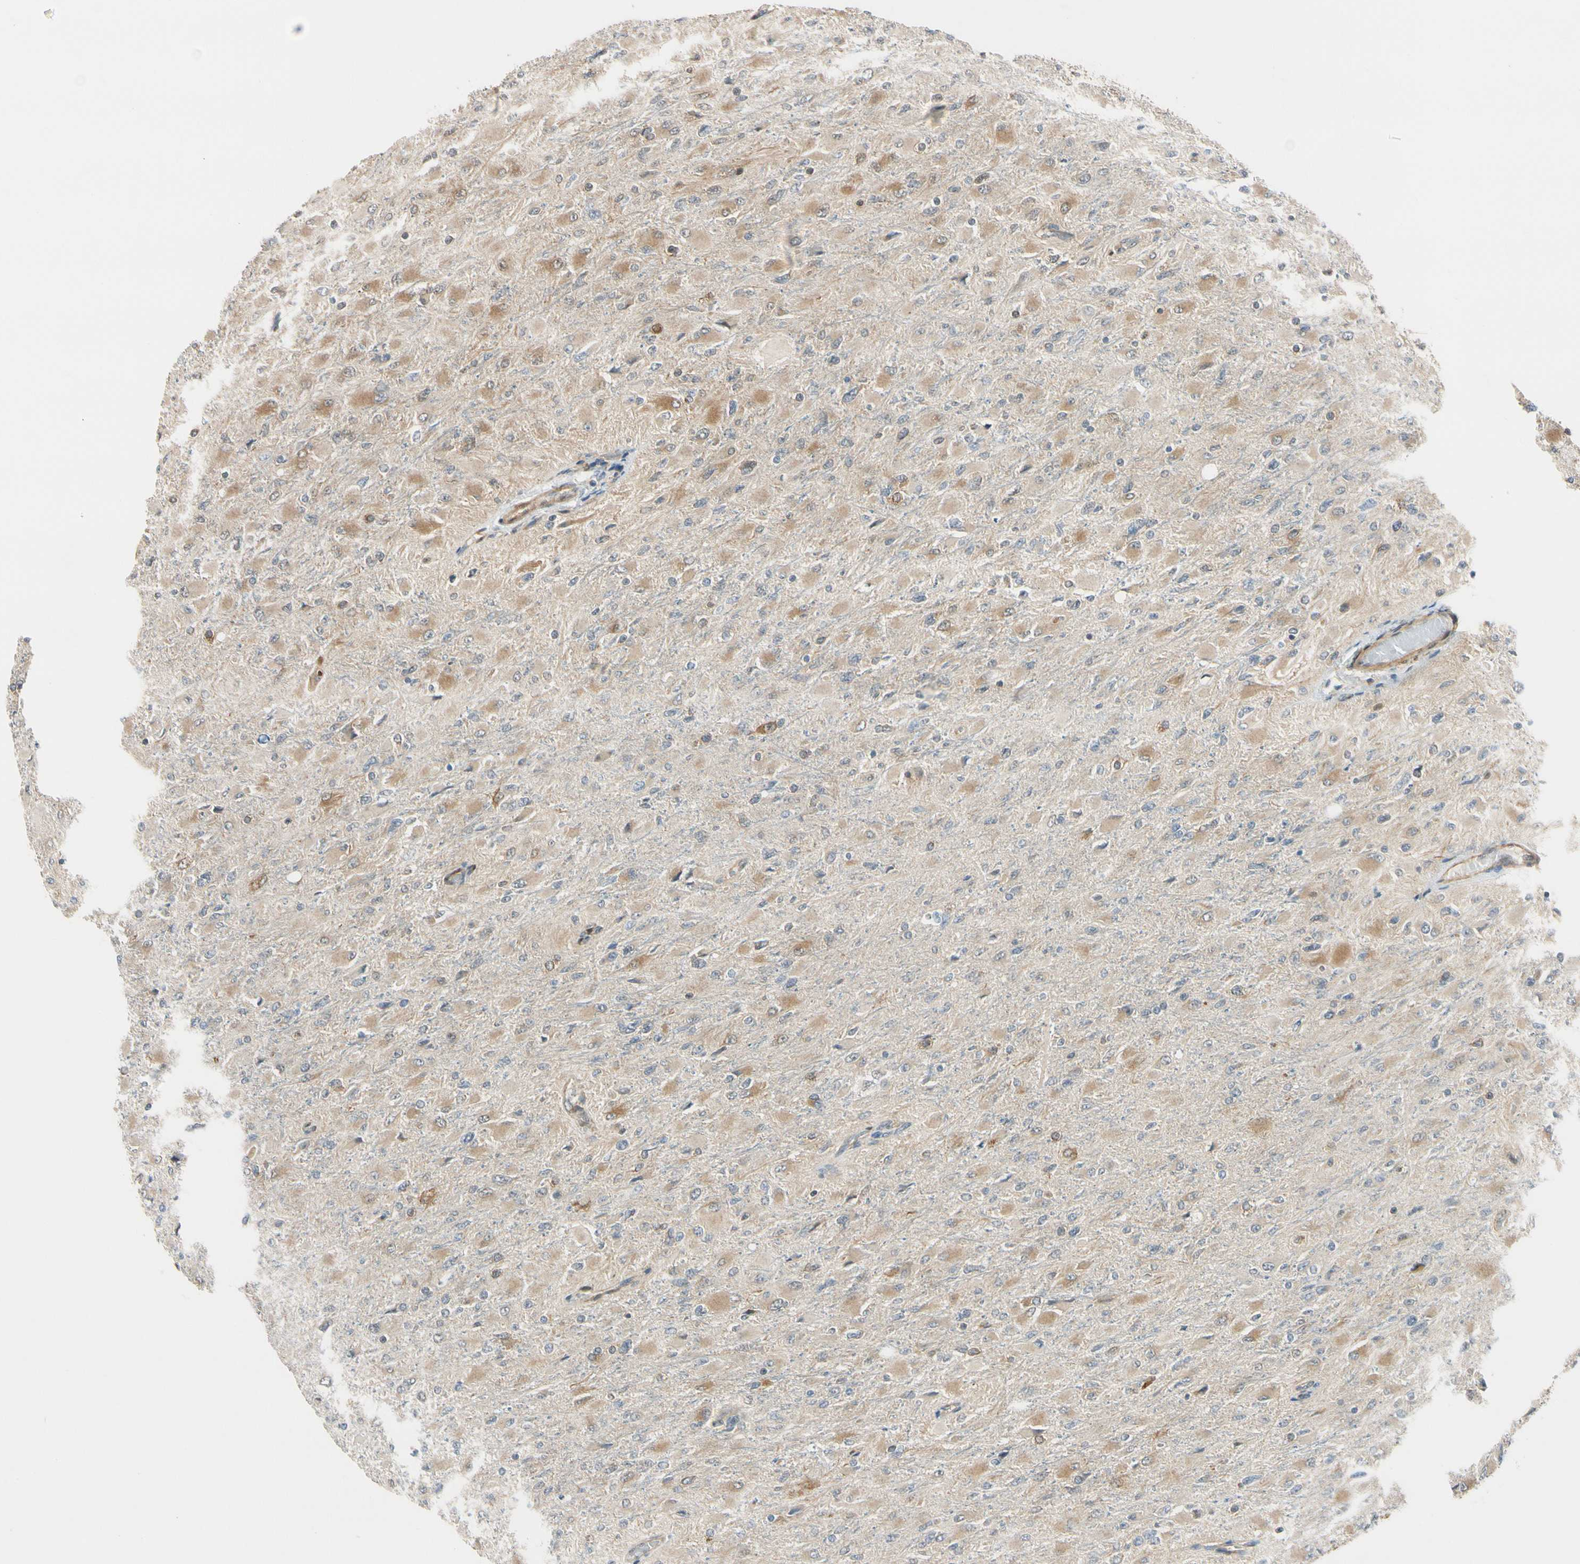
{"staining": {"intensity": "moderate", "quantity": "25%-75%", "location": "cytoplasmic/membranous"}, "tissue": "glioma", "cell_type": "Tumor cells", "image_type": "cancer", "snomed": [{"axis": "morphology", "description": "Glioma, malignant, High grade"}, {"axis": "topography", "description": "Cerebral cortex"}], "caption": "Glioma tissue displays moderate cytoplasmic/membranous expression in approximately 25%-75% of tumor cells", "gene": "RASGRF1", "patient": {"sex": "female", "age": 36}}